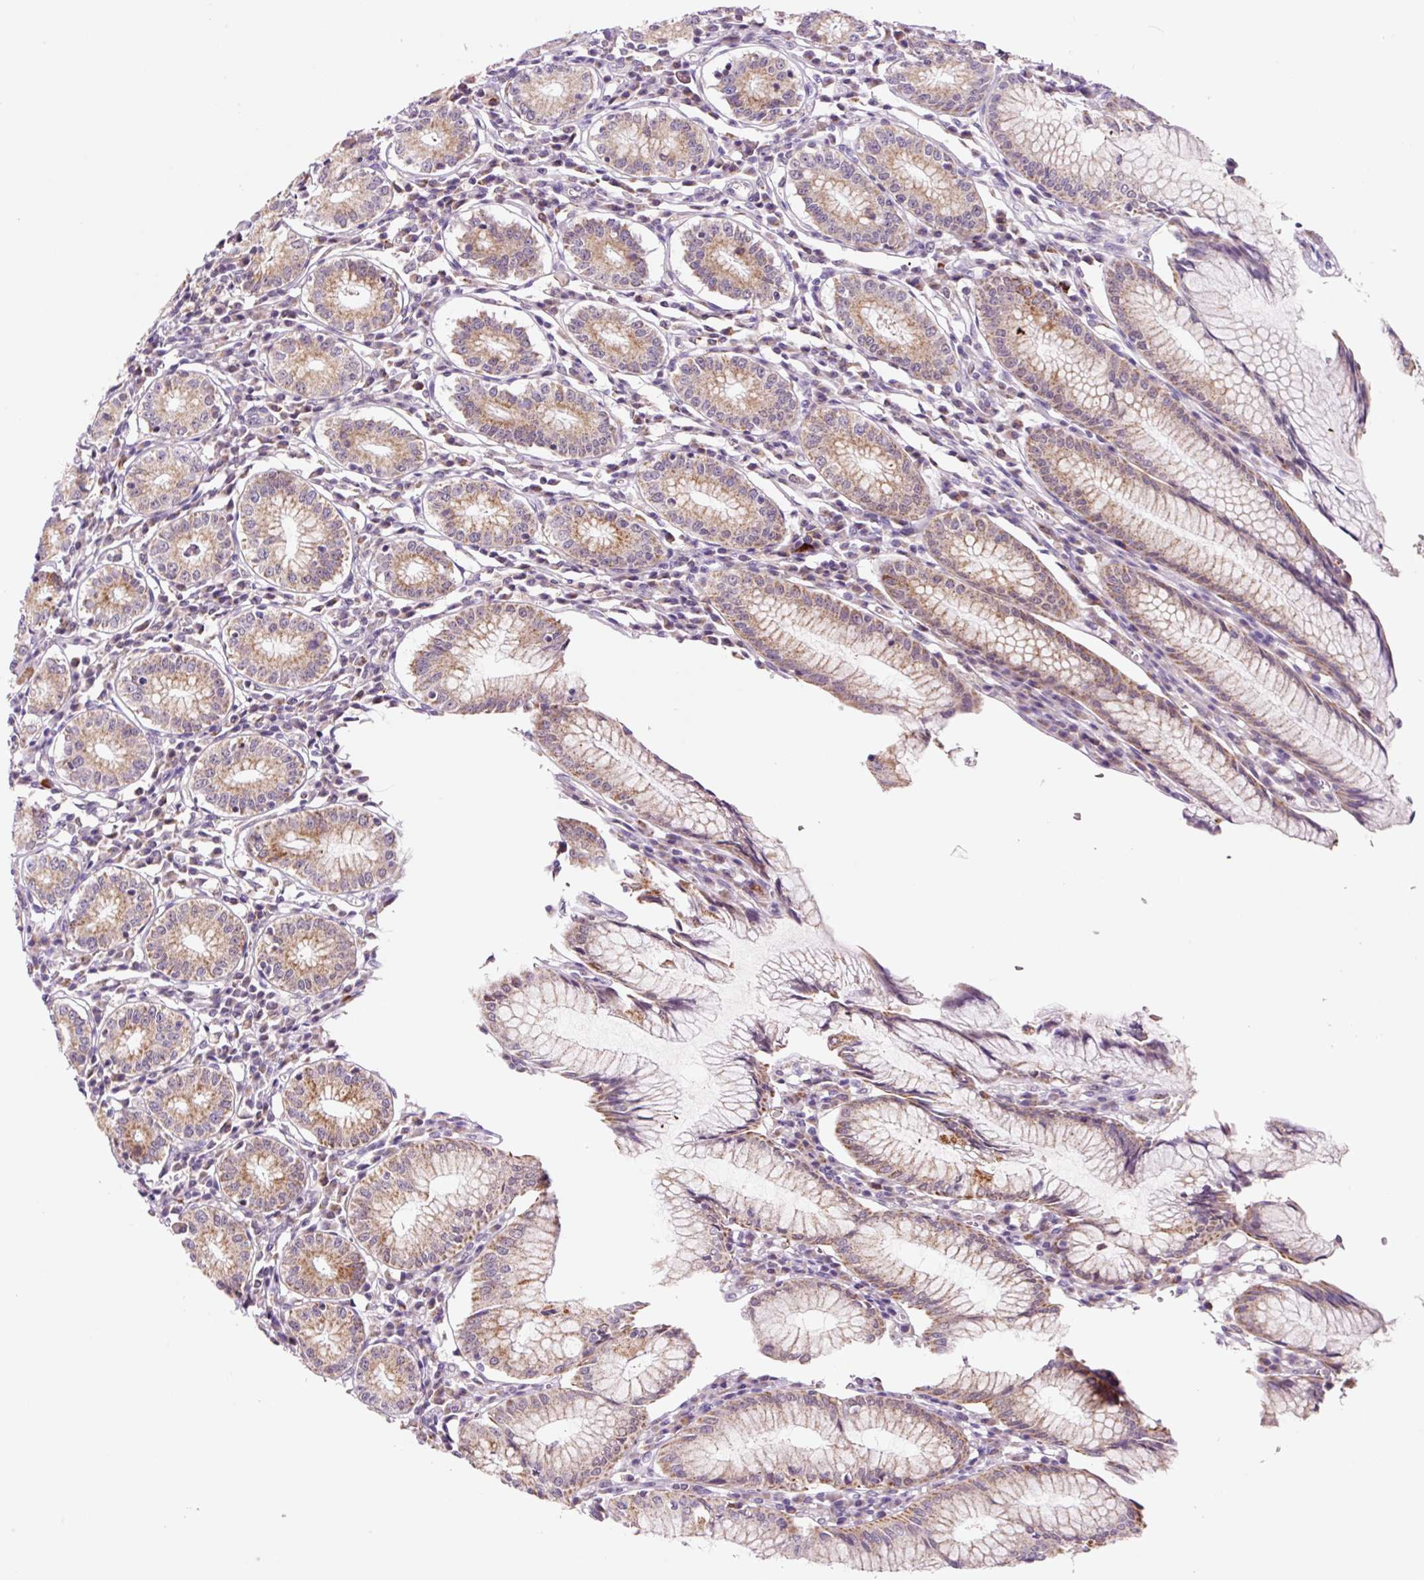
{"staining": {"intensity": "moderate", "quantity": ">75%", "location": "cytoplasmic/membranous"}, "tissue": "stomach", "cell_type": "Glandular cells", "image_type": "normal", "snomed": [{"axis": "morphology", "description": "Normal tissue, NOS"}, {"axis": "topography", "description": "Stomach"}], "caption": "Immunohistochemistry (DAB) staining of unremarkable stomach shows moderate cytoplasmic/membranous protein expression in about >75% of glandular cells.", "gene": "PCK2", "patient": {"sex": "male", "age": 55}}